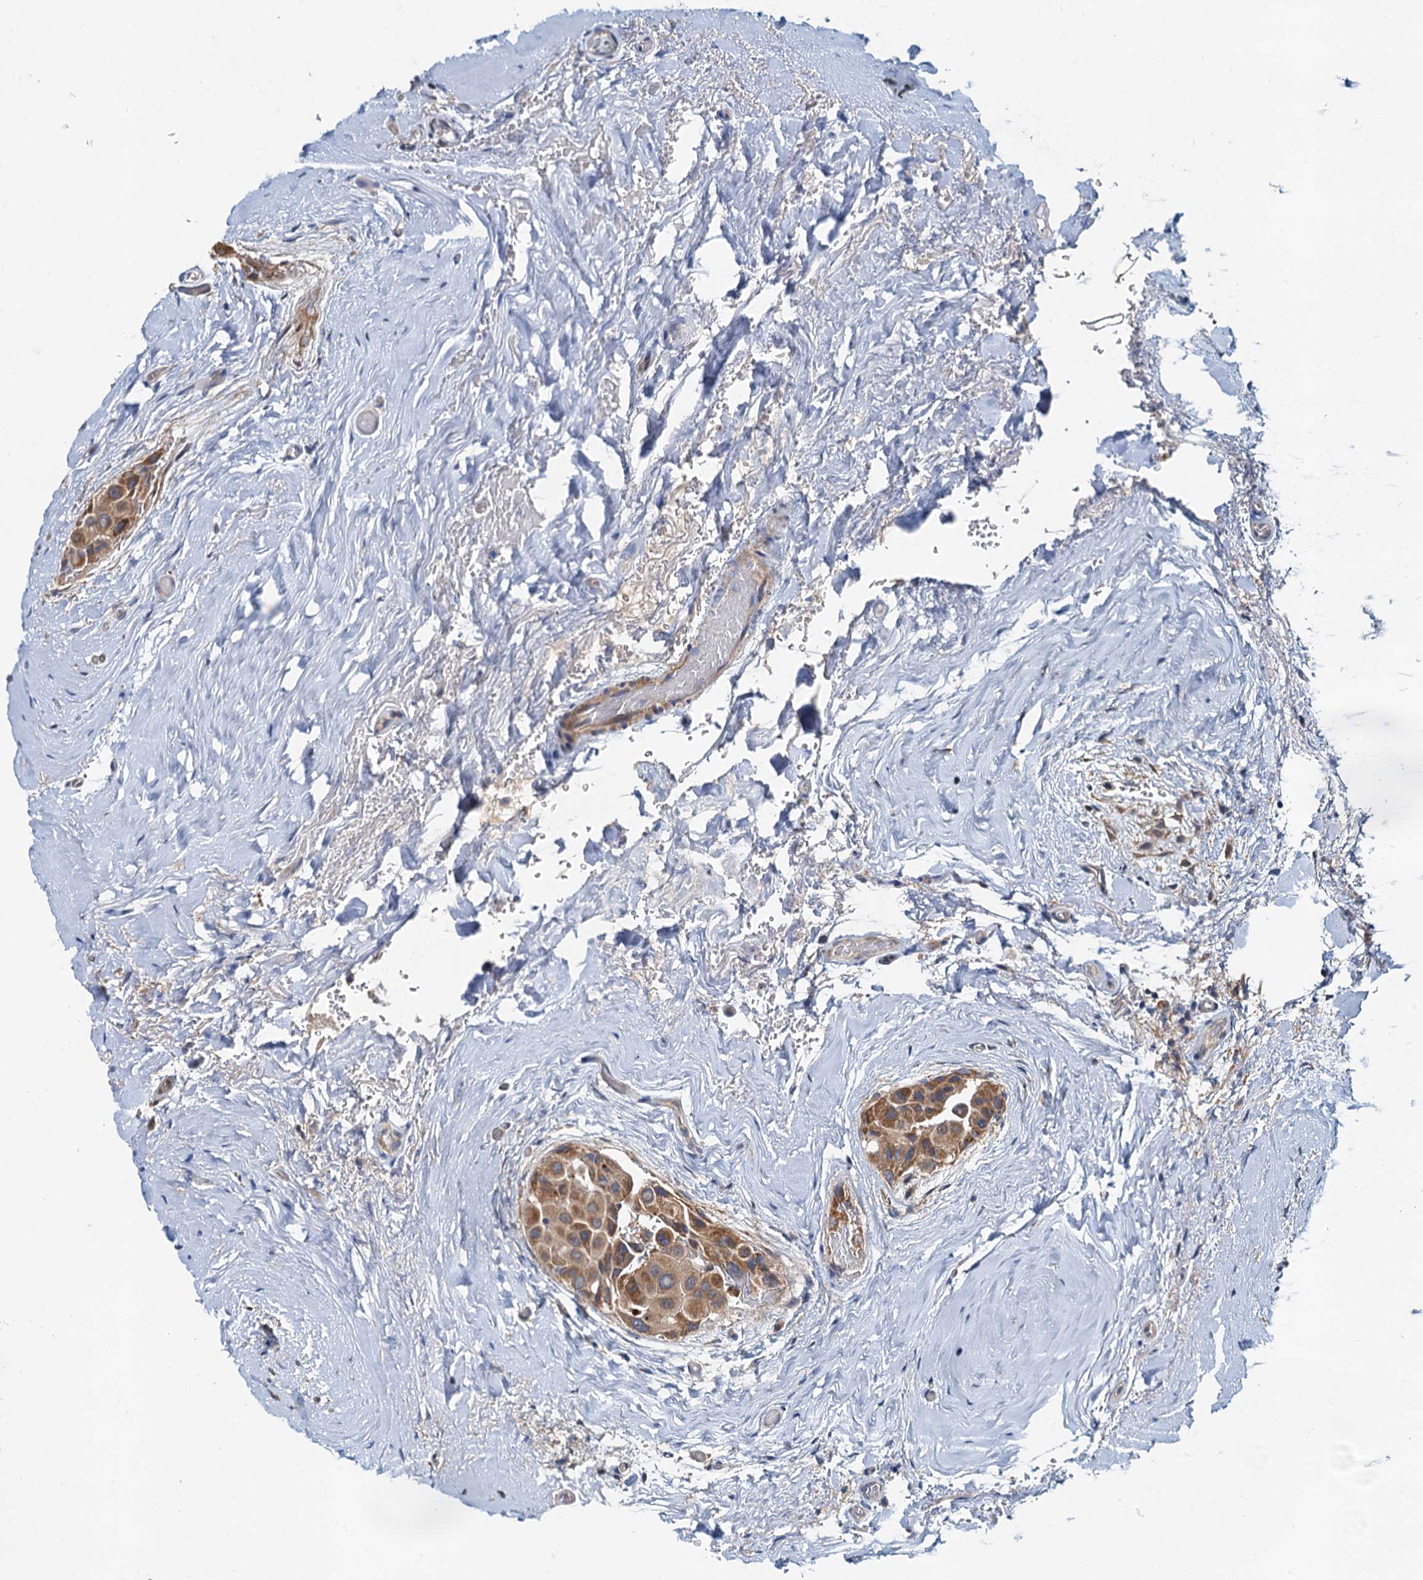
{"staining": {"intensity": "moderate", "quantity": ">75%", "location": "cytoplasmic/membranous"}, "tissue": "thyroid cancer", "cell_type": "Tumor cells", "image_type": "cancer", "snomed": [{"axis": "morphology", "description": "Papillary adenocarcinoma, NOS"}, {"axis": "topography", "description": "Thyroid gland"}], "caption": "Tumor cells display medium levels of moderate cytoplasmic/membranous positivity in approximately >75% of cells in human thyroid cancer.", "gene": "EFL1", "patient": {"sex": "male", "age": 33}}